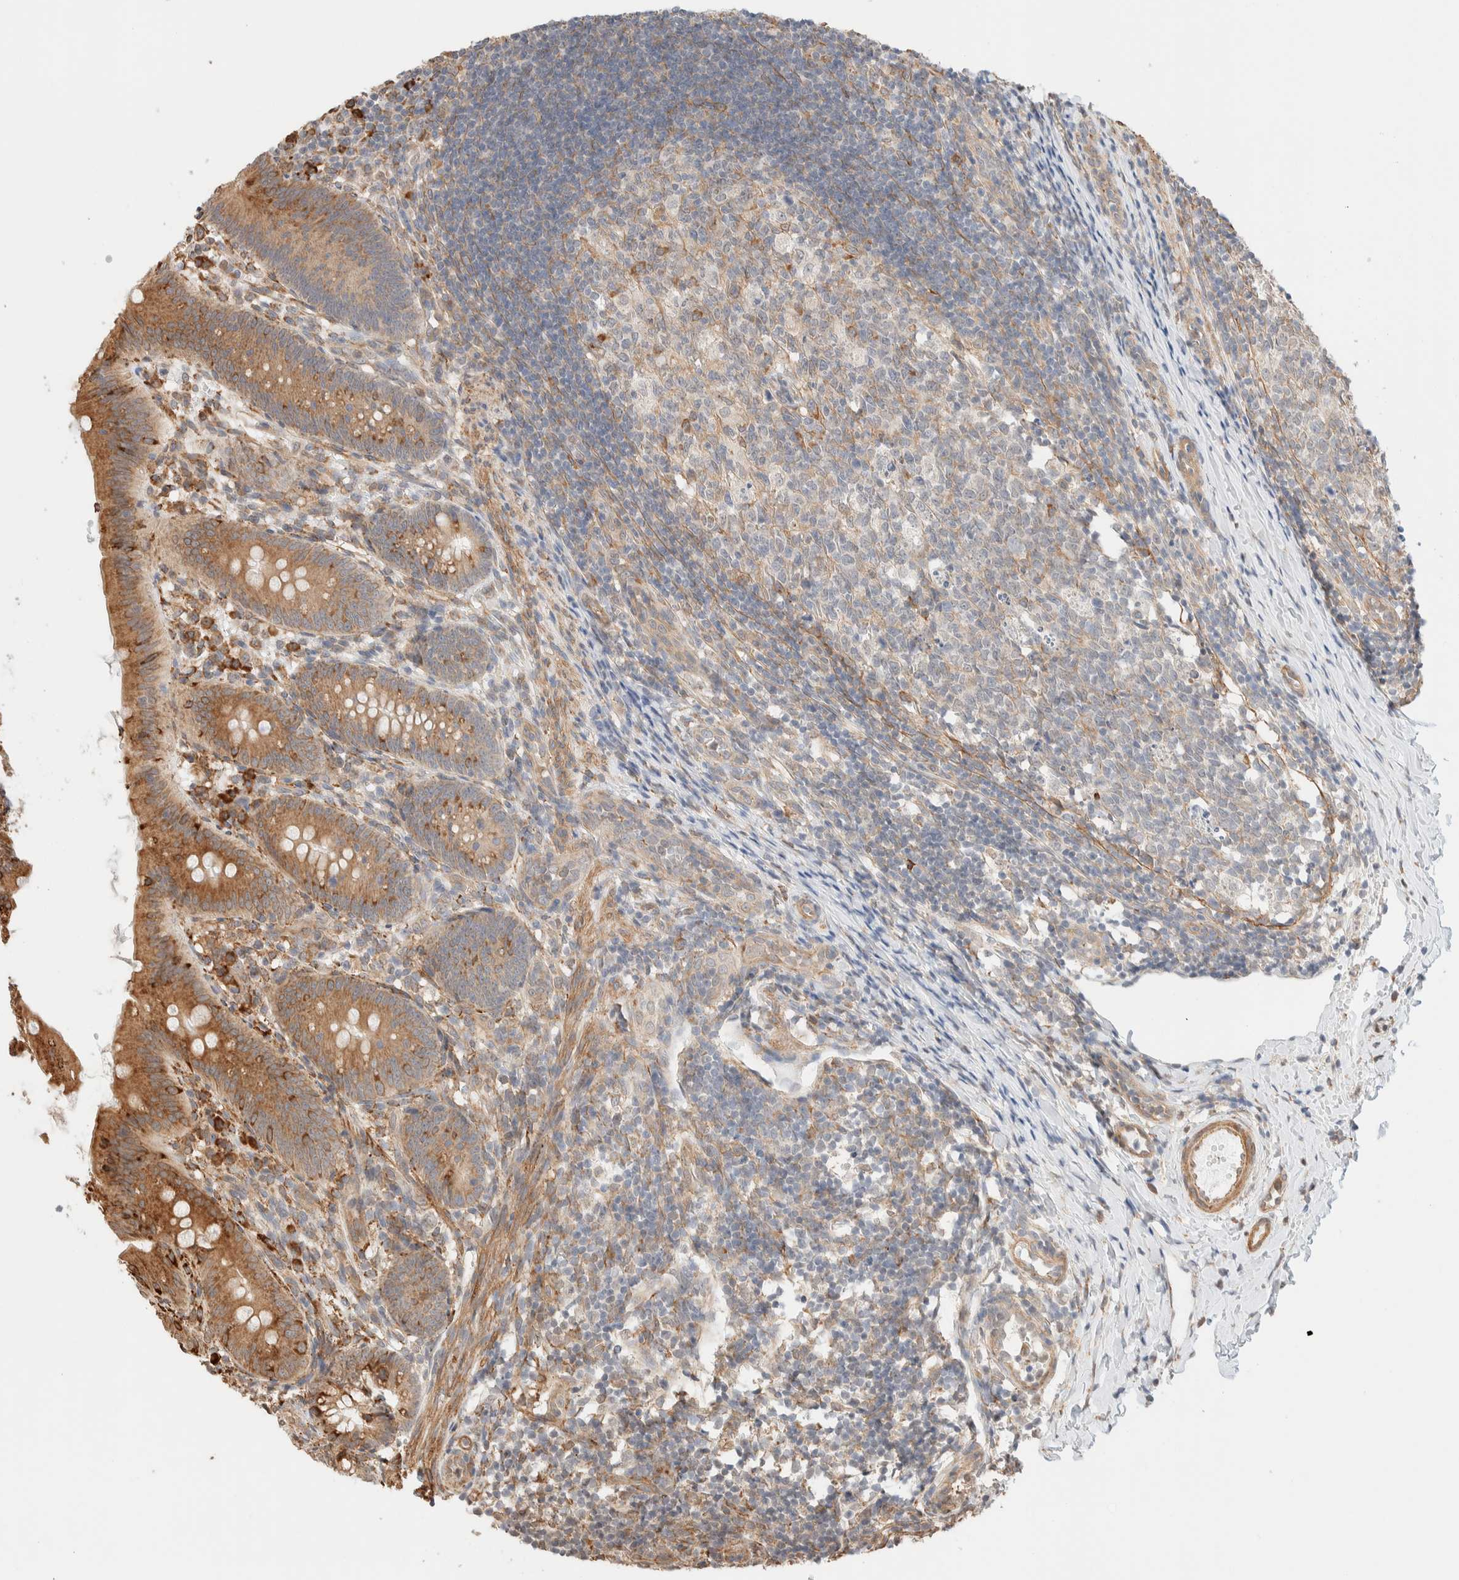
{"staining": {"intensity": "moderate", "quantity": ">75%", "location": "cytoplasmic/membranous"}, "tissue": "appendix", "cell_type": "Glandular cells", "image_type": "normal", "snomed": [{"axis": "morphology", "description": "Normal tissue, NOS"}, {"axis": "topography", "description": "Appendix"}], "caption": "A high-resolution micrograph shows immunohistochemistry (IHC) staining of benign appendix, which demonstrates moderate cytoplasmic/membranous positivity in about >75% of glandular cells. (IHC, brightfield microscopy, high magnification).", "gene": "INTS1", "patient": {"sex": "male", "age": 1}}